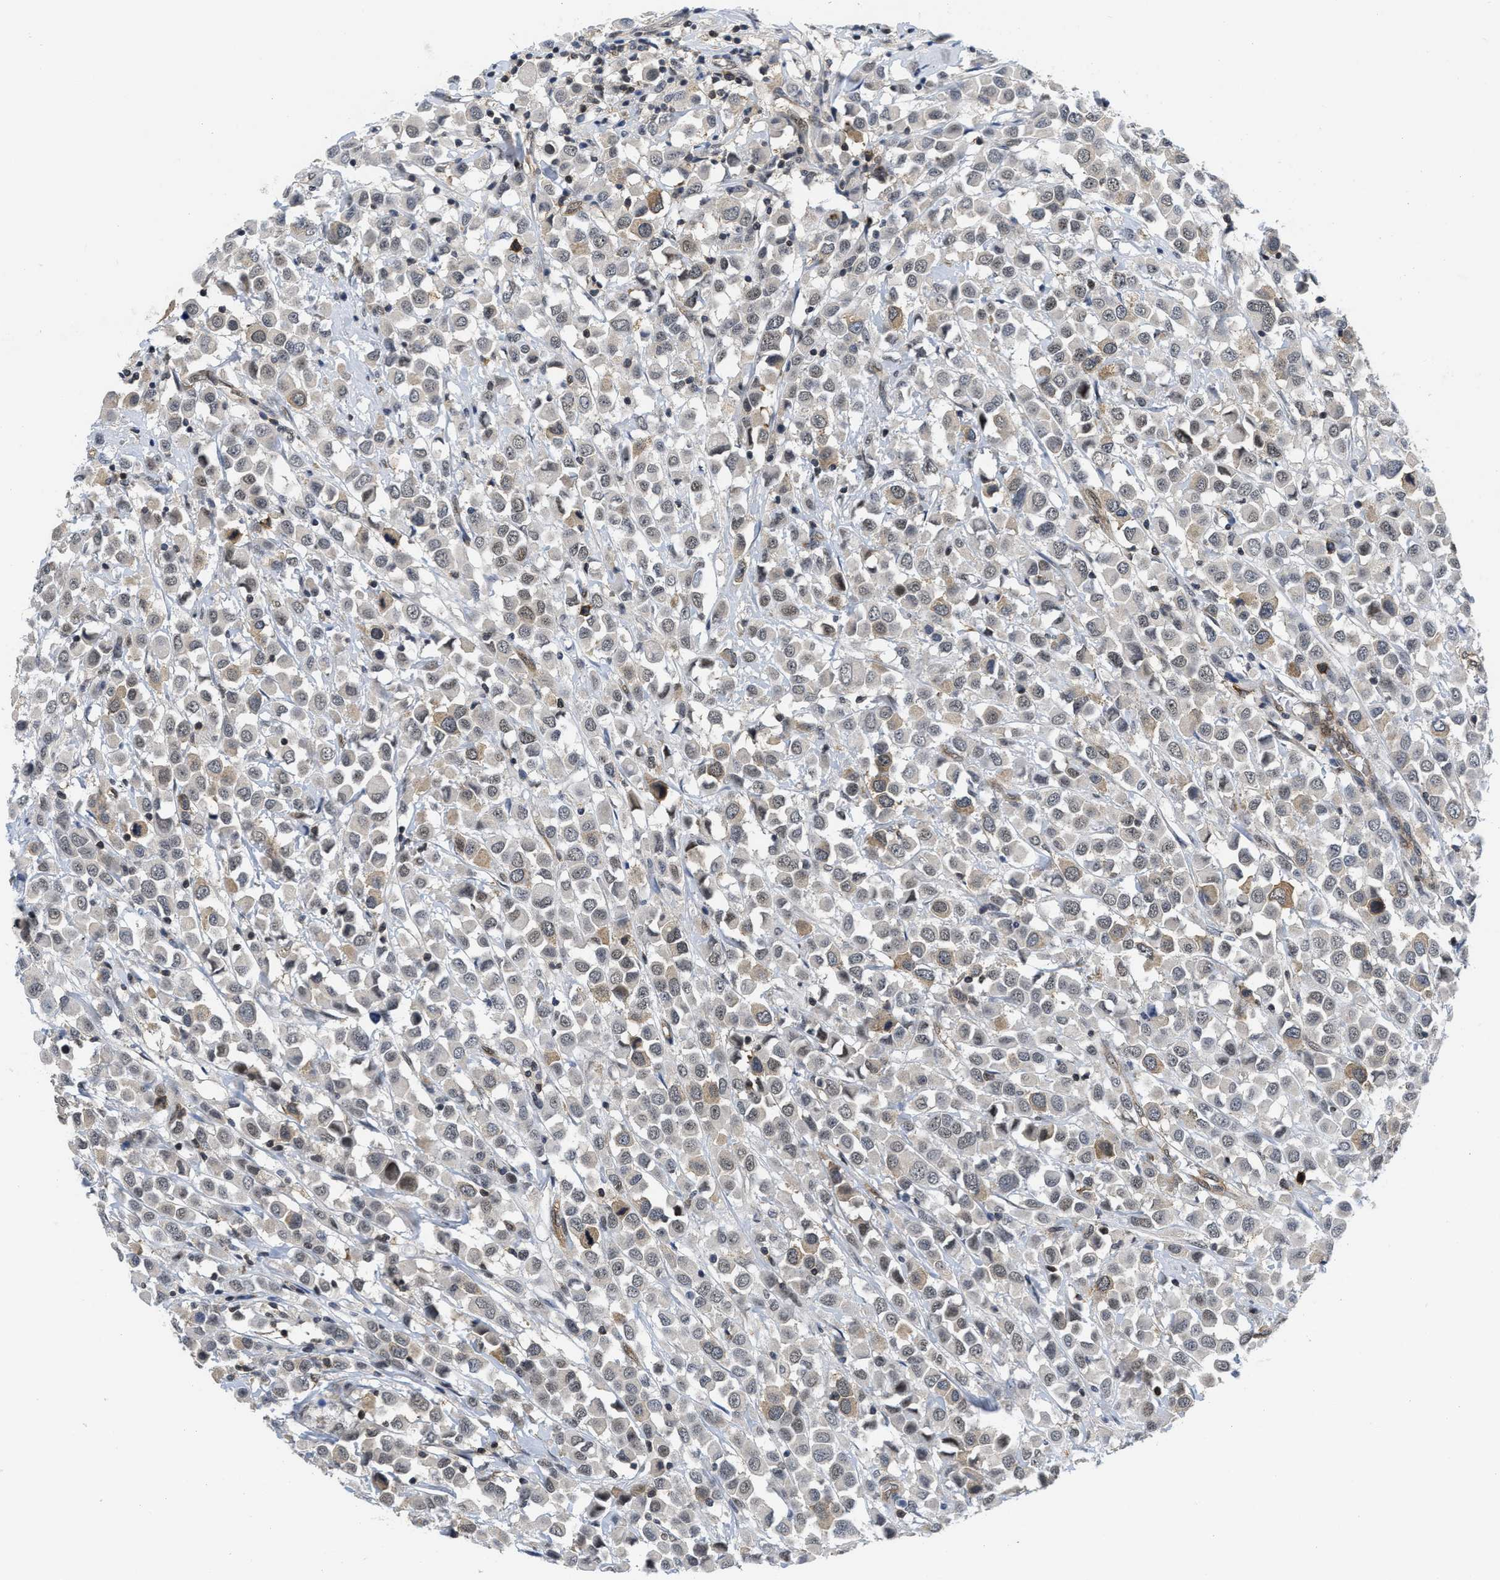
{"staining": {"intensity": "weak", "quantity": "25%-75%", "location": "cytoplasmic/membranous"}, "tissue": "breast cancer", "cell_type": "Tumor cells", "image_type": "cancer", "snomed": [{"axis": "morphology", "description": "Duct carcinoma"}, {"axis": "topography", "description": "Breast"}], "caption": "Immunohistochemical staining of breast cancer demonstrates low levels of weak cytoplasmic/membranous protein staining in about 25%-75% of tumor cells.", "gene": "HIF1A", "patient": {"sex": "female", "age": 61}}